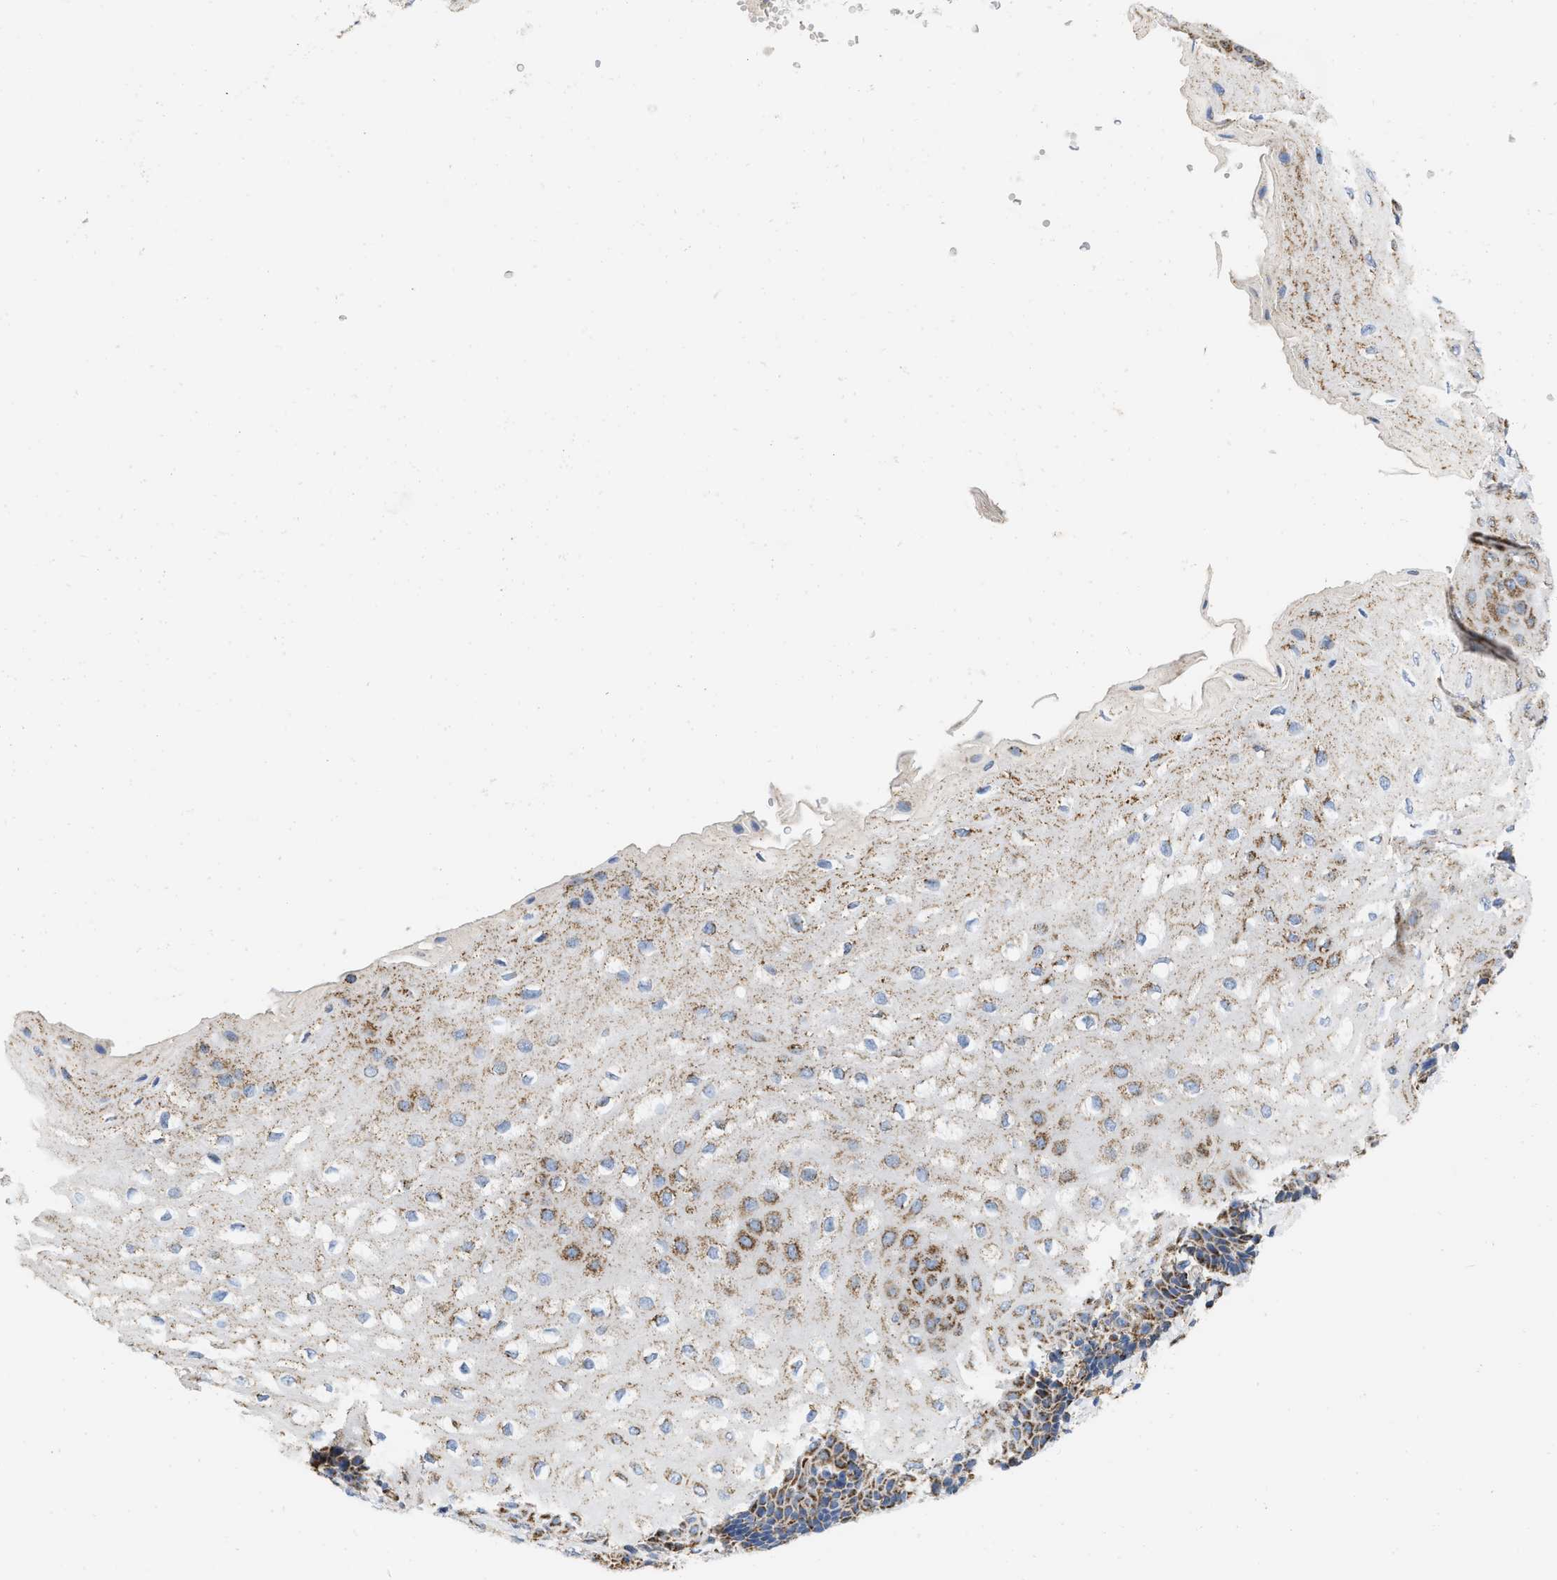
{"staining": {"intensity": "moderate", "quantity": "25%-75%", "location": "cytoplasmic/membranous"}, "tissue": "esophagus", "cell_type": "Squamous epithelial cells", "image_type": "normal", "snomed": [{"axis": "morphology", "description": "Normal tissue, NOS"}, {"axis": "topography", "description": "Esophagus"}], "caption": "Protein expression analysis of benign esophagus displays moderate cytoplasmic/membranous positivity in about 25%-75% of squamous epithelial cells.", "gene": "GRB10", "patient": {"sex": "male", "age": 54}}